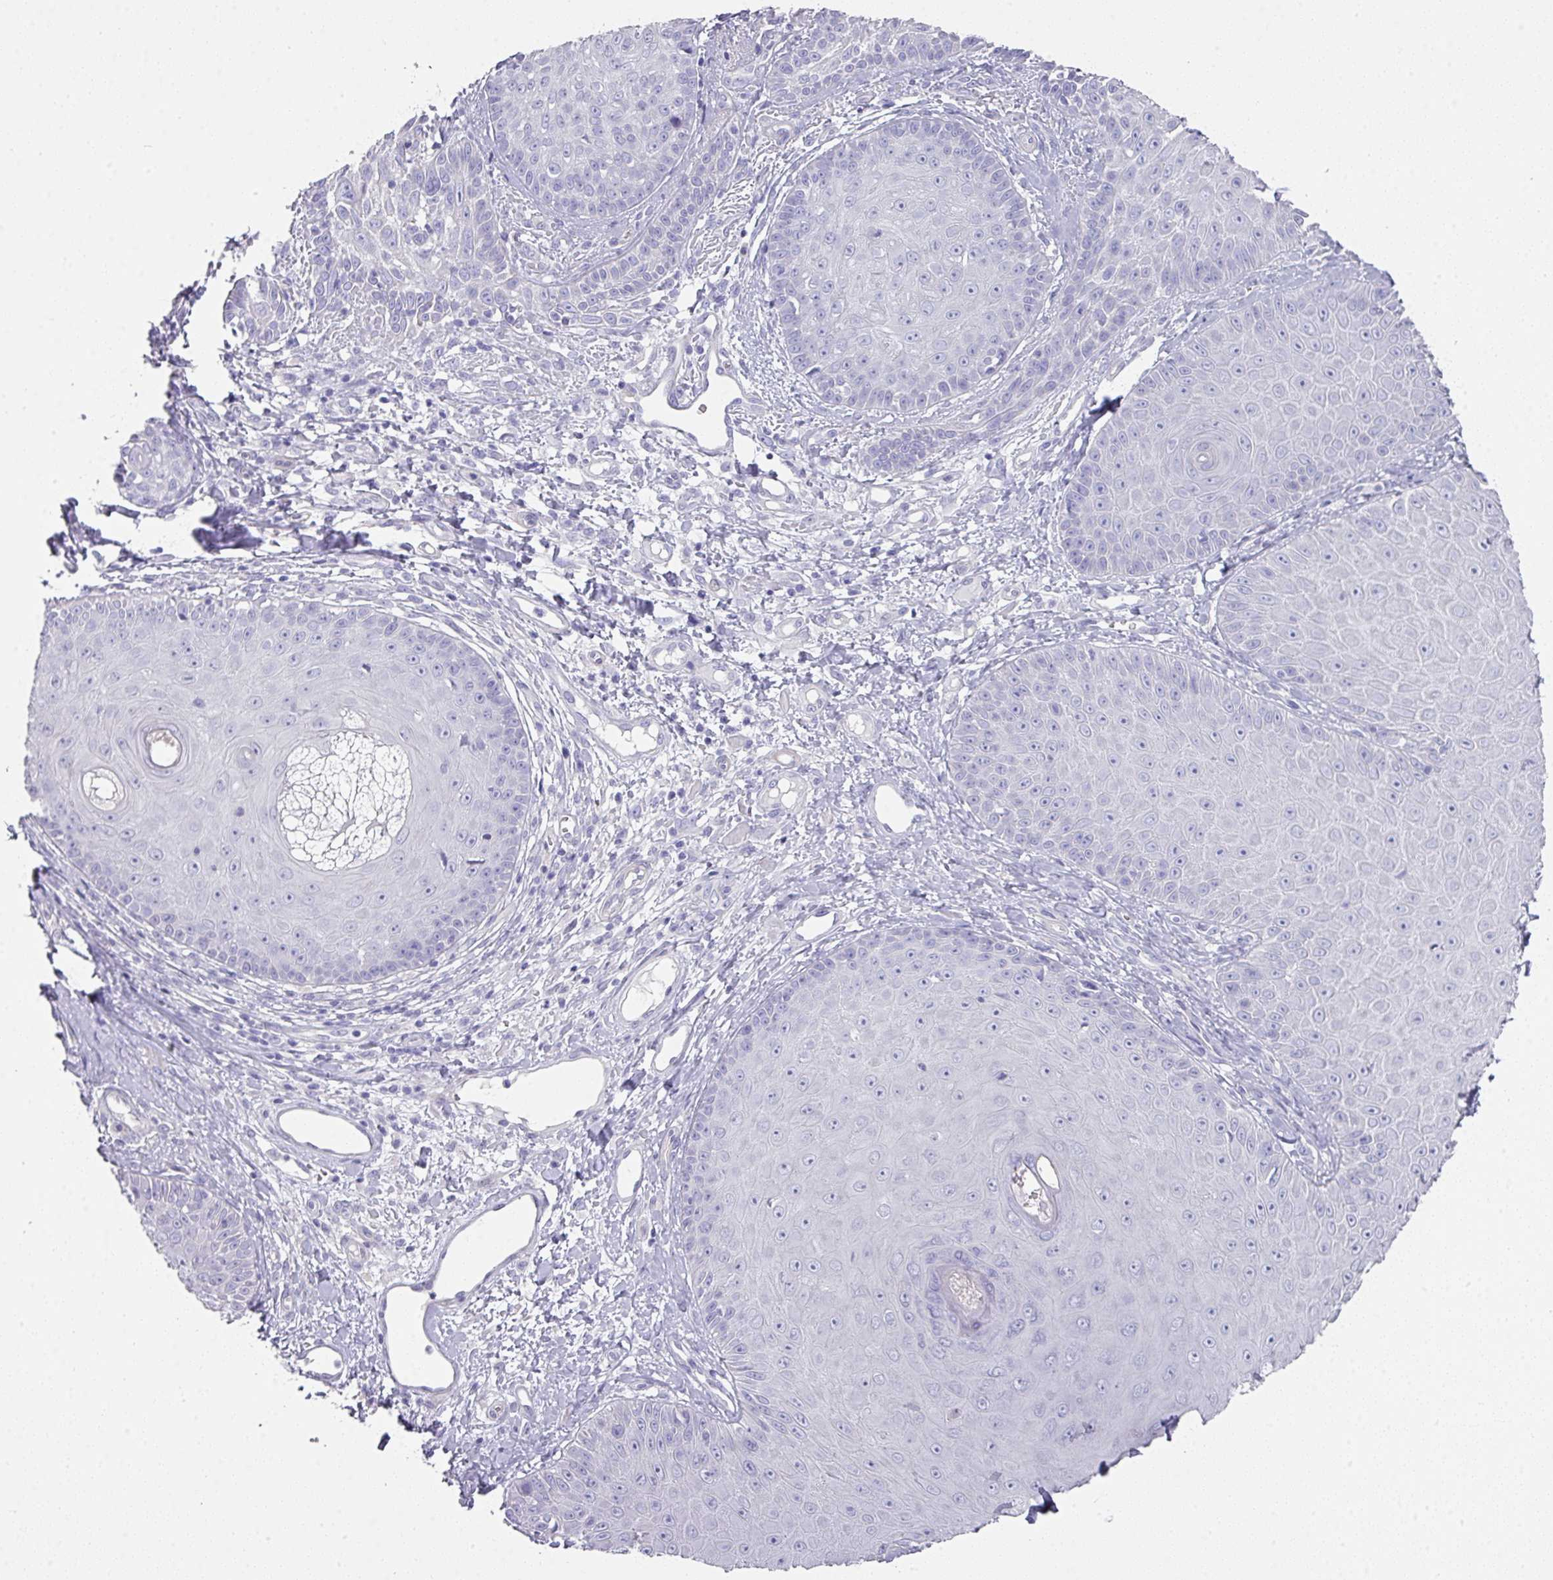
{"staining": {"intensity": "negative", "quantity": "none", "location": "none"}, "tissue": "skin cancer", "cell_type": "Tumor cells", "image_type": "cancer", "snomed": [{"axis": "morphology", "description": "Squamous cell carcinoma, NOS"}, {"axis": "topography", "description": "Skin"}], "caption": "DAB (3,3'-diaminobenzidine) immunohistochemical staining of human skin squamous cell carcinoma demonstrates no significant staining in tumor cells.", "gene": "GLI4", "patient": {"sex": "male", "age": 86}}